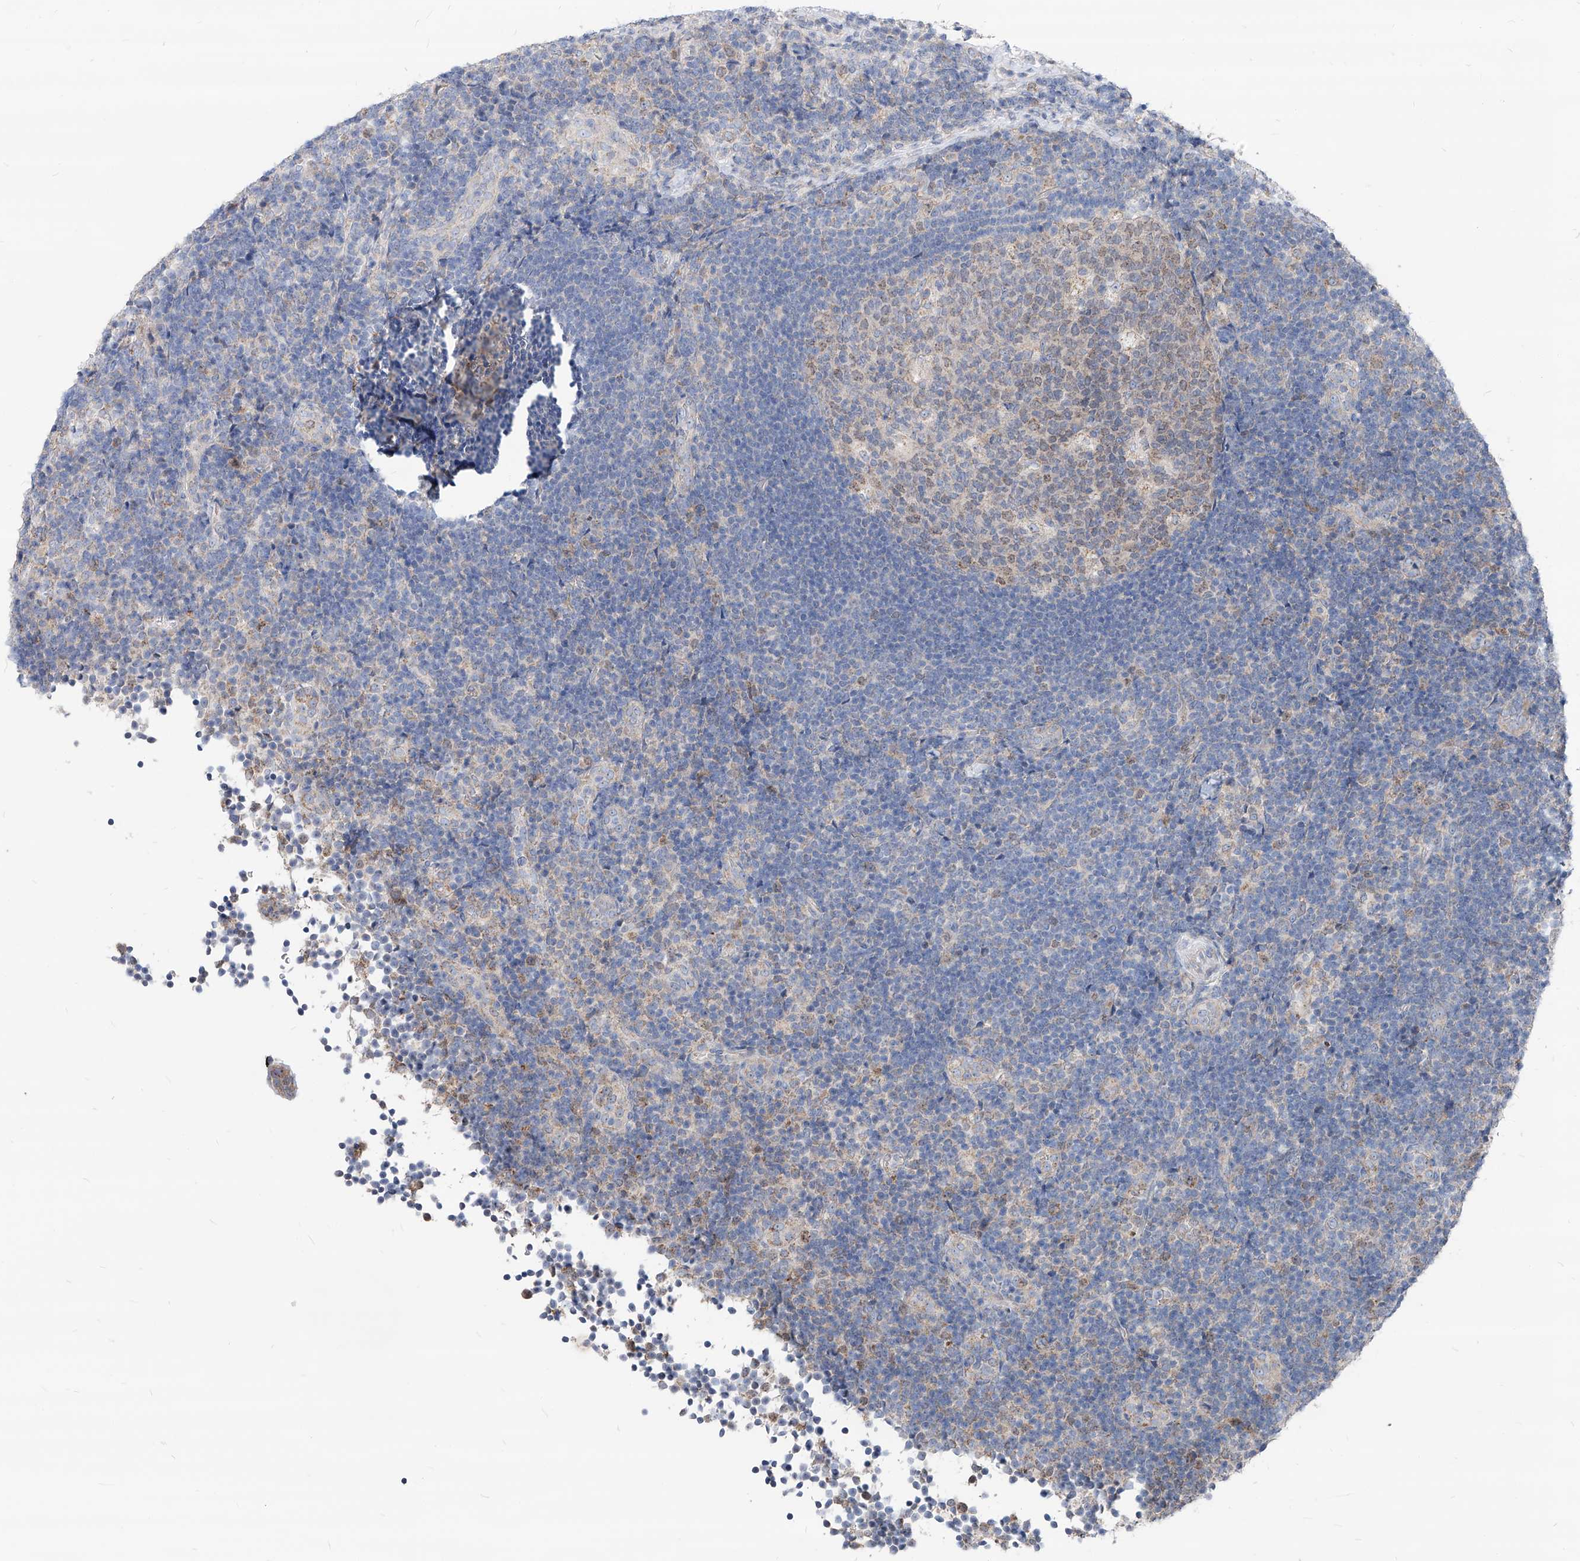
{"staining": {"intensity": "weak", "quantity": "25%-75%", "location": "cytoplasmic/membranous"}, "tissue": "lymph node", "cell_type": "Germinal center cells", "image_type": "normal", "snomed": [{"axis": "morphology", "description": "Normal tissue, NOS"}, {"axis": "topography", "description": "Lymph node"}], "caption": "Protein staining demonstrates weak cytoplasmic/membranous expression in about 25%-75% of germinal center cells in normal lymph node.", "gene": "AGPS", "patient": {"sex": "female", "age": 22}}